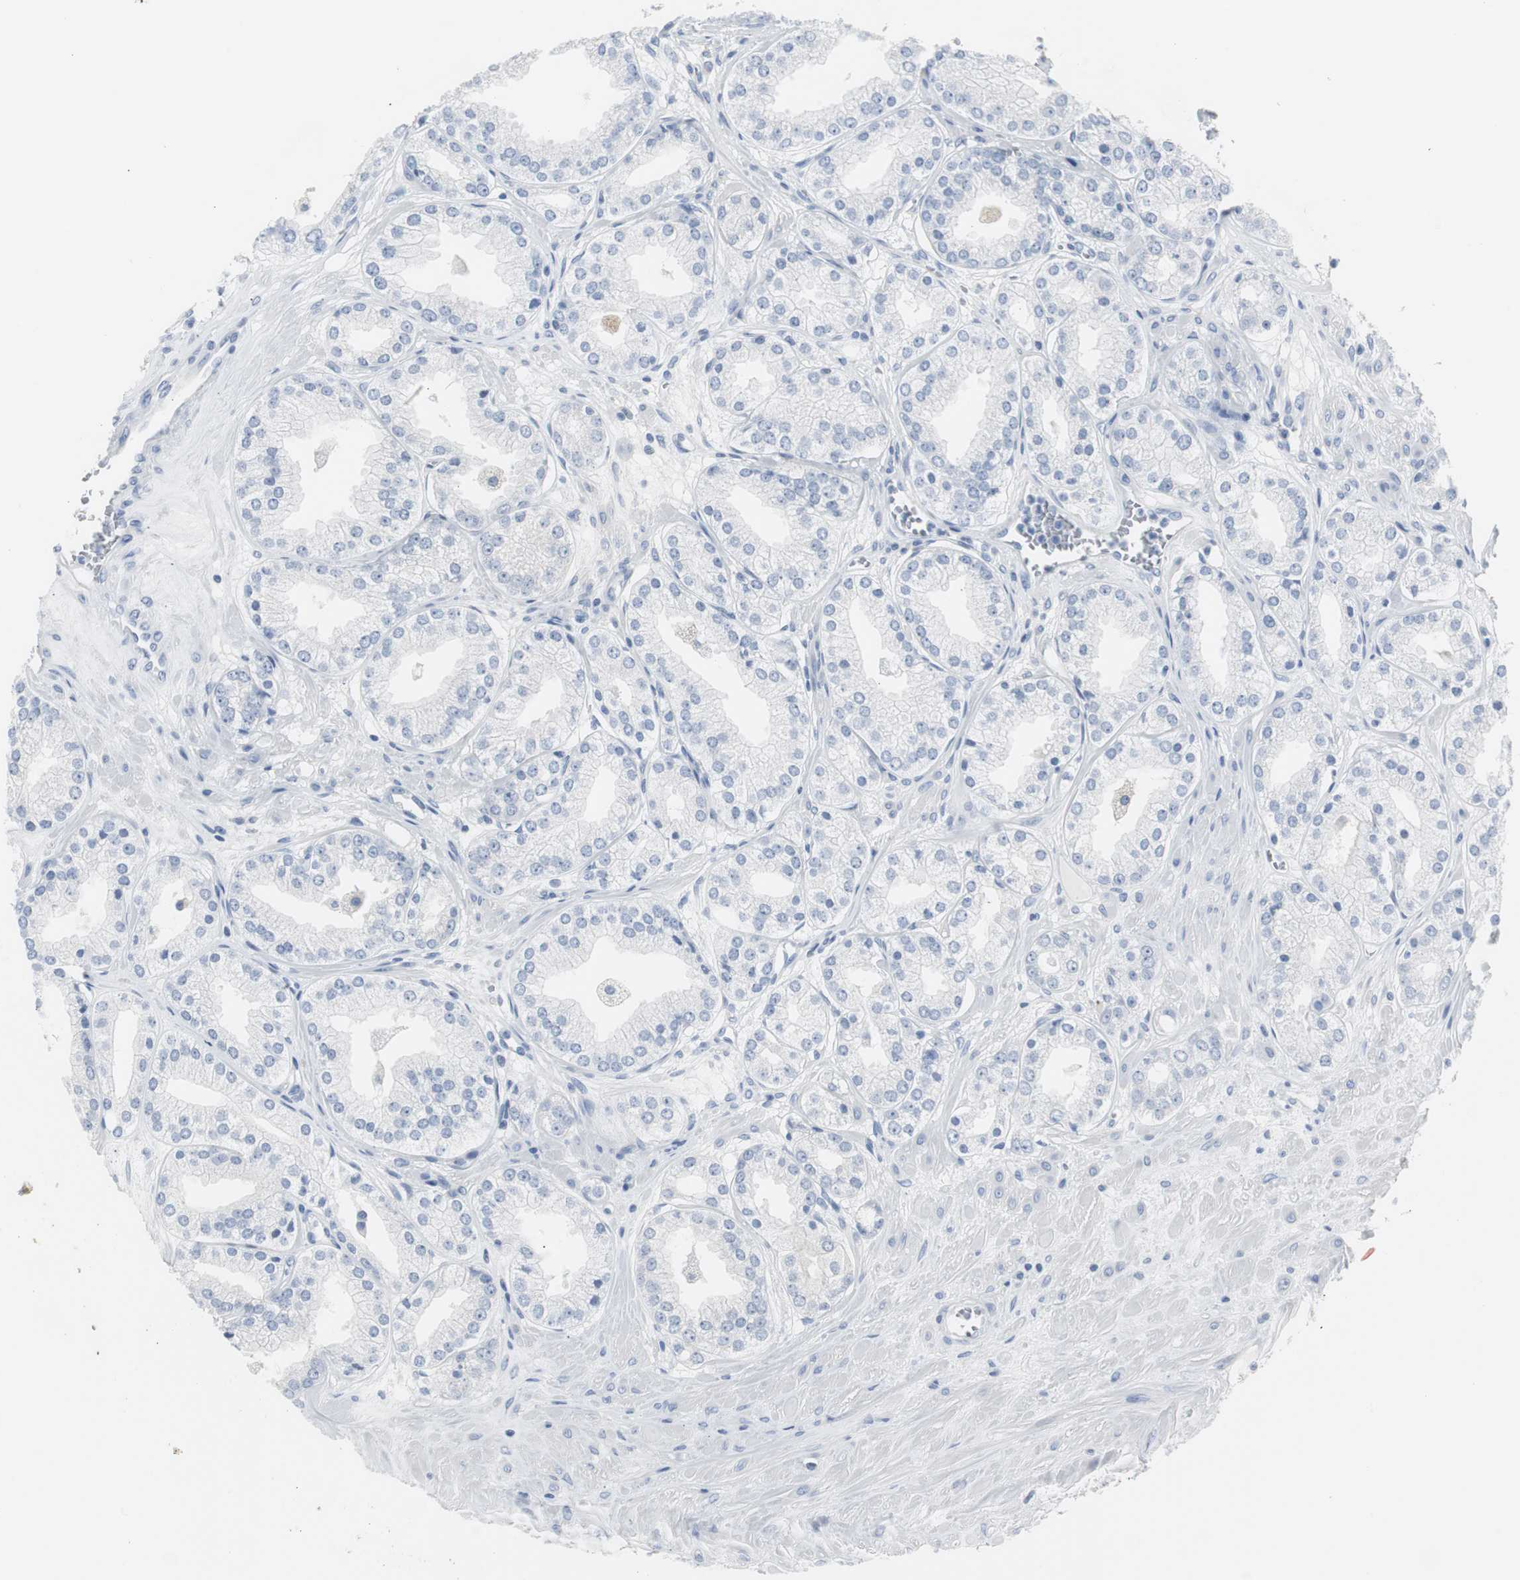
{"staining": {"intensity": "negative", "quantity": "none", "location": "none"}, "tissue": "prostate cancer", "cell_type": "Tumor cells", "image_type": "cancer", "snomed": [{"axis": "morphology", "description": "Adenocarcinoma, High grade"}, {"axis": "topography", "description": "Prostate"}], "caption": "The micrograph exhibits no significant positivity in tumor cells of prostate cancer (adenocarcinoma (high-grade)).", "gene": "S100A7", "patient": {"sex": "male", "age": 61}}